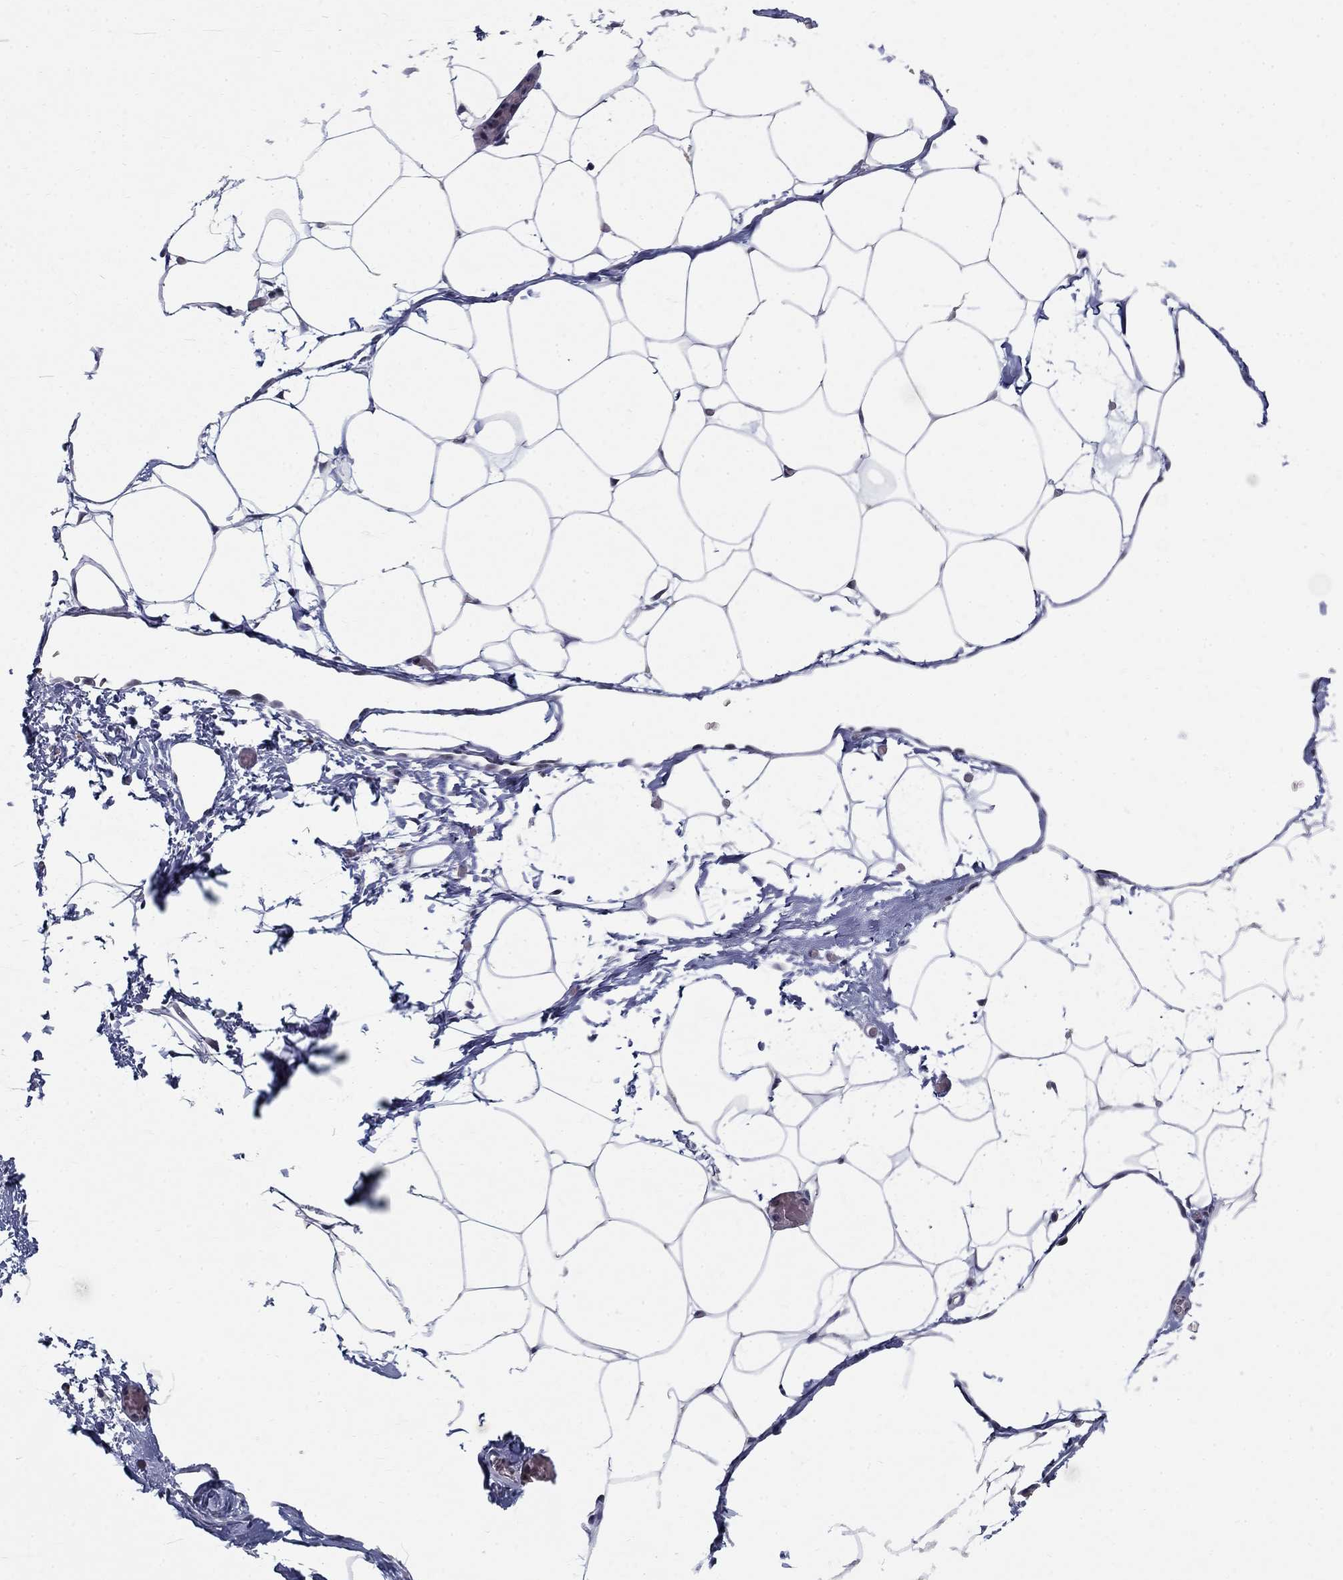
{"staining": {"intensity": "negative", "quantity": "none", "location": "none"}, "tissue": "adipose tissue", "cell_type": "Adipocytes", "image_type": "normal", "snomed": [{"axis": "morphology", "description": "Normal tissue, NOS"}, {"axis": "topography", "description": "Adipose tissue"}], "caption": "Immunohistochemistry of unremarkable human adipose tissue reveals no staining in adipocytes. (DAB (3,3'-diaminobenzidine) immunohistochemistry (IHC), high magnification).", "gene": "BHLHE22", "patient": {"sex": "male", "age": 57}}